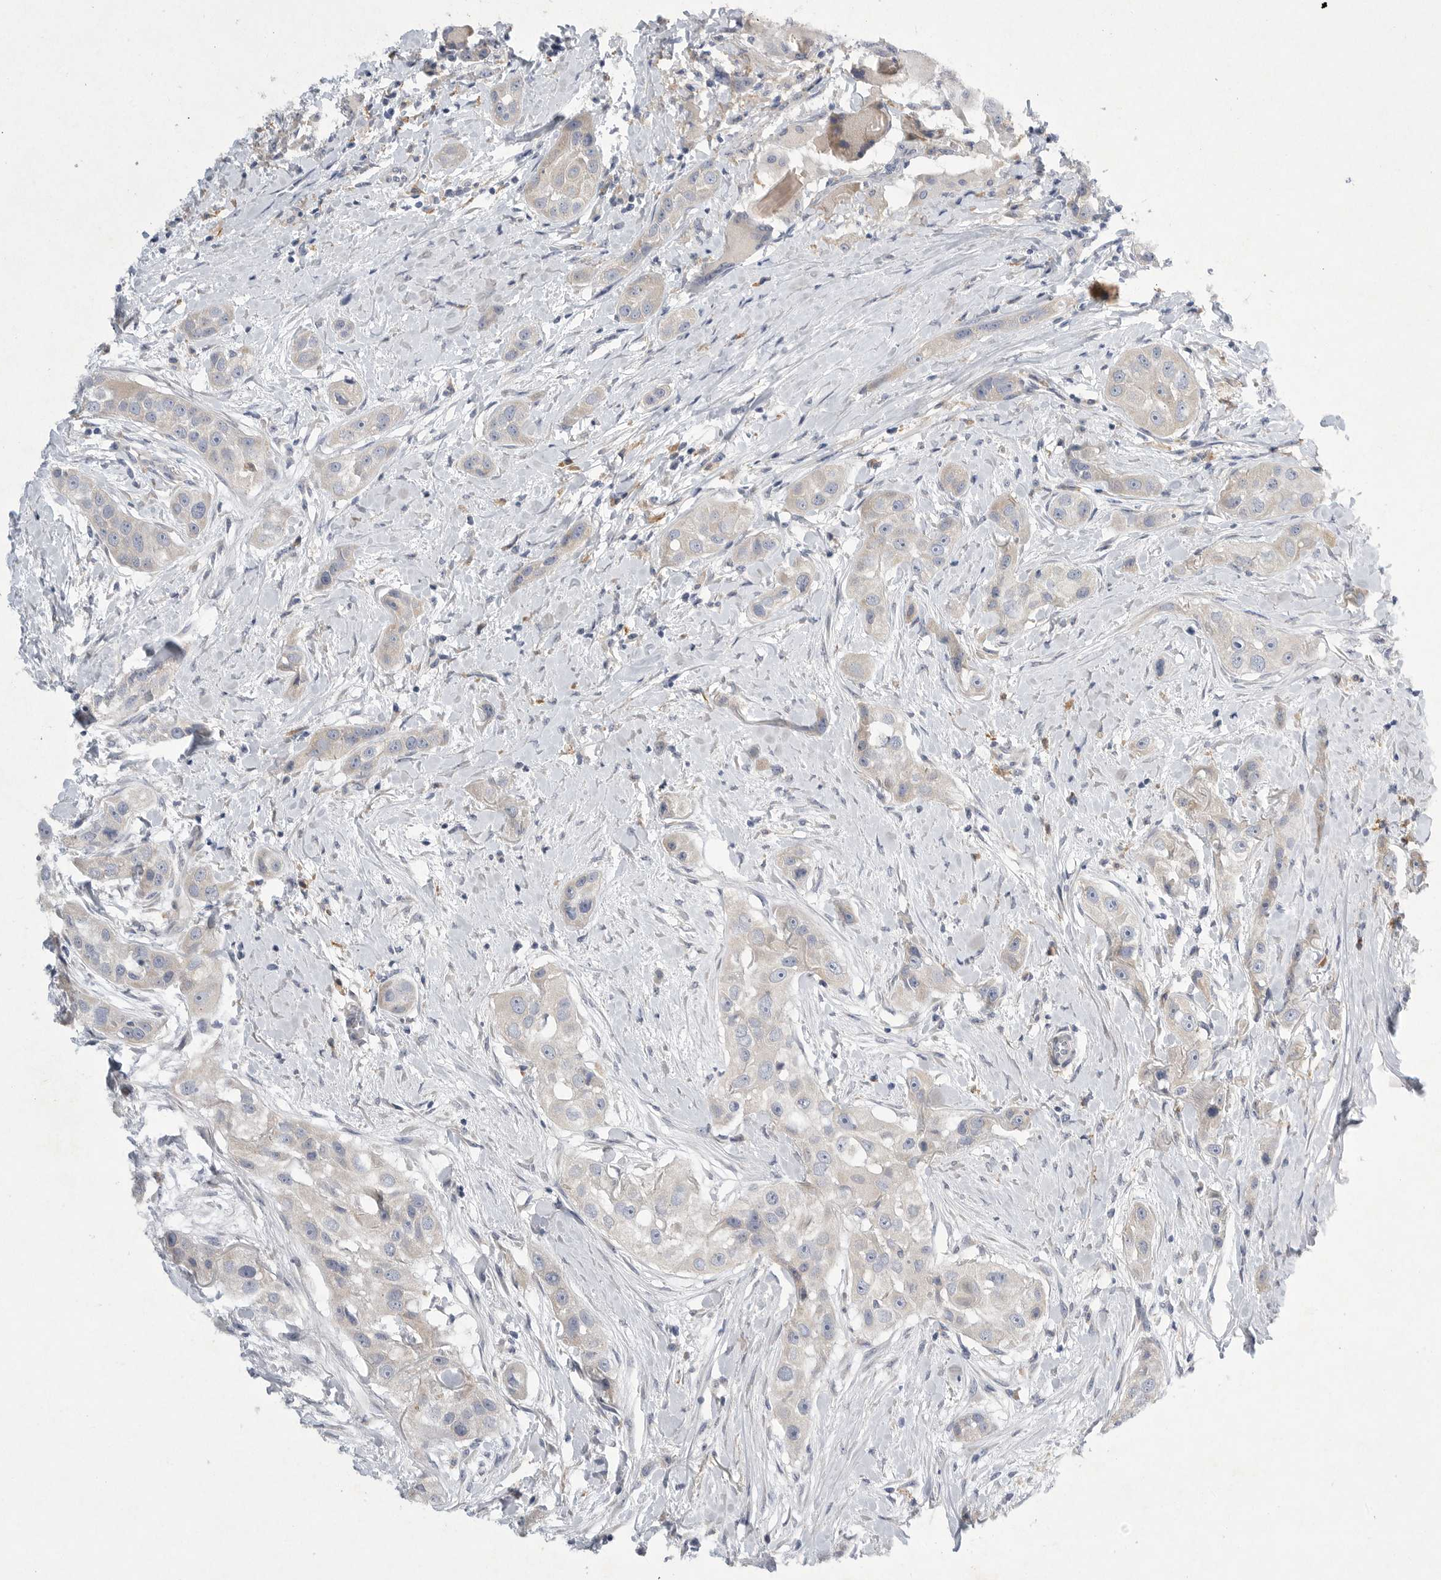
{"staining": {"intensity": "negative", "quantity": "none", "location": "none"}, "tissue": "head and neck cancer", "cell_type": "Tumor cells", "image_type": "cancer", "snomed": [{"axis": "morphology", "description": "Normal tissue, NOS"}, {"axis": "morphology", "description": "Squamous cell carcinoma, NOS"}, {"axis": "topography", "description": "Skeletal muscle"}, {"axis": "topography", "description": "Head-Neck"}], "caption": "High power microscopy micrograph of an immunohistochemistry (IHC) image of head and neck squamous cell carcinoma, revealing no significant positivity in tumor cells.", "gene": "EDEM3", "patient": {"sex": "male", "age": 51}}